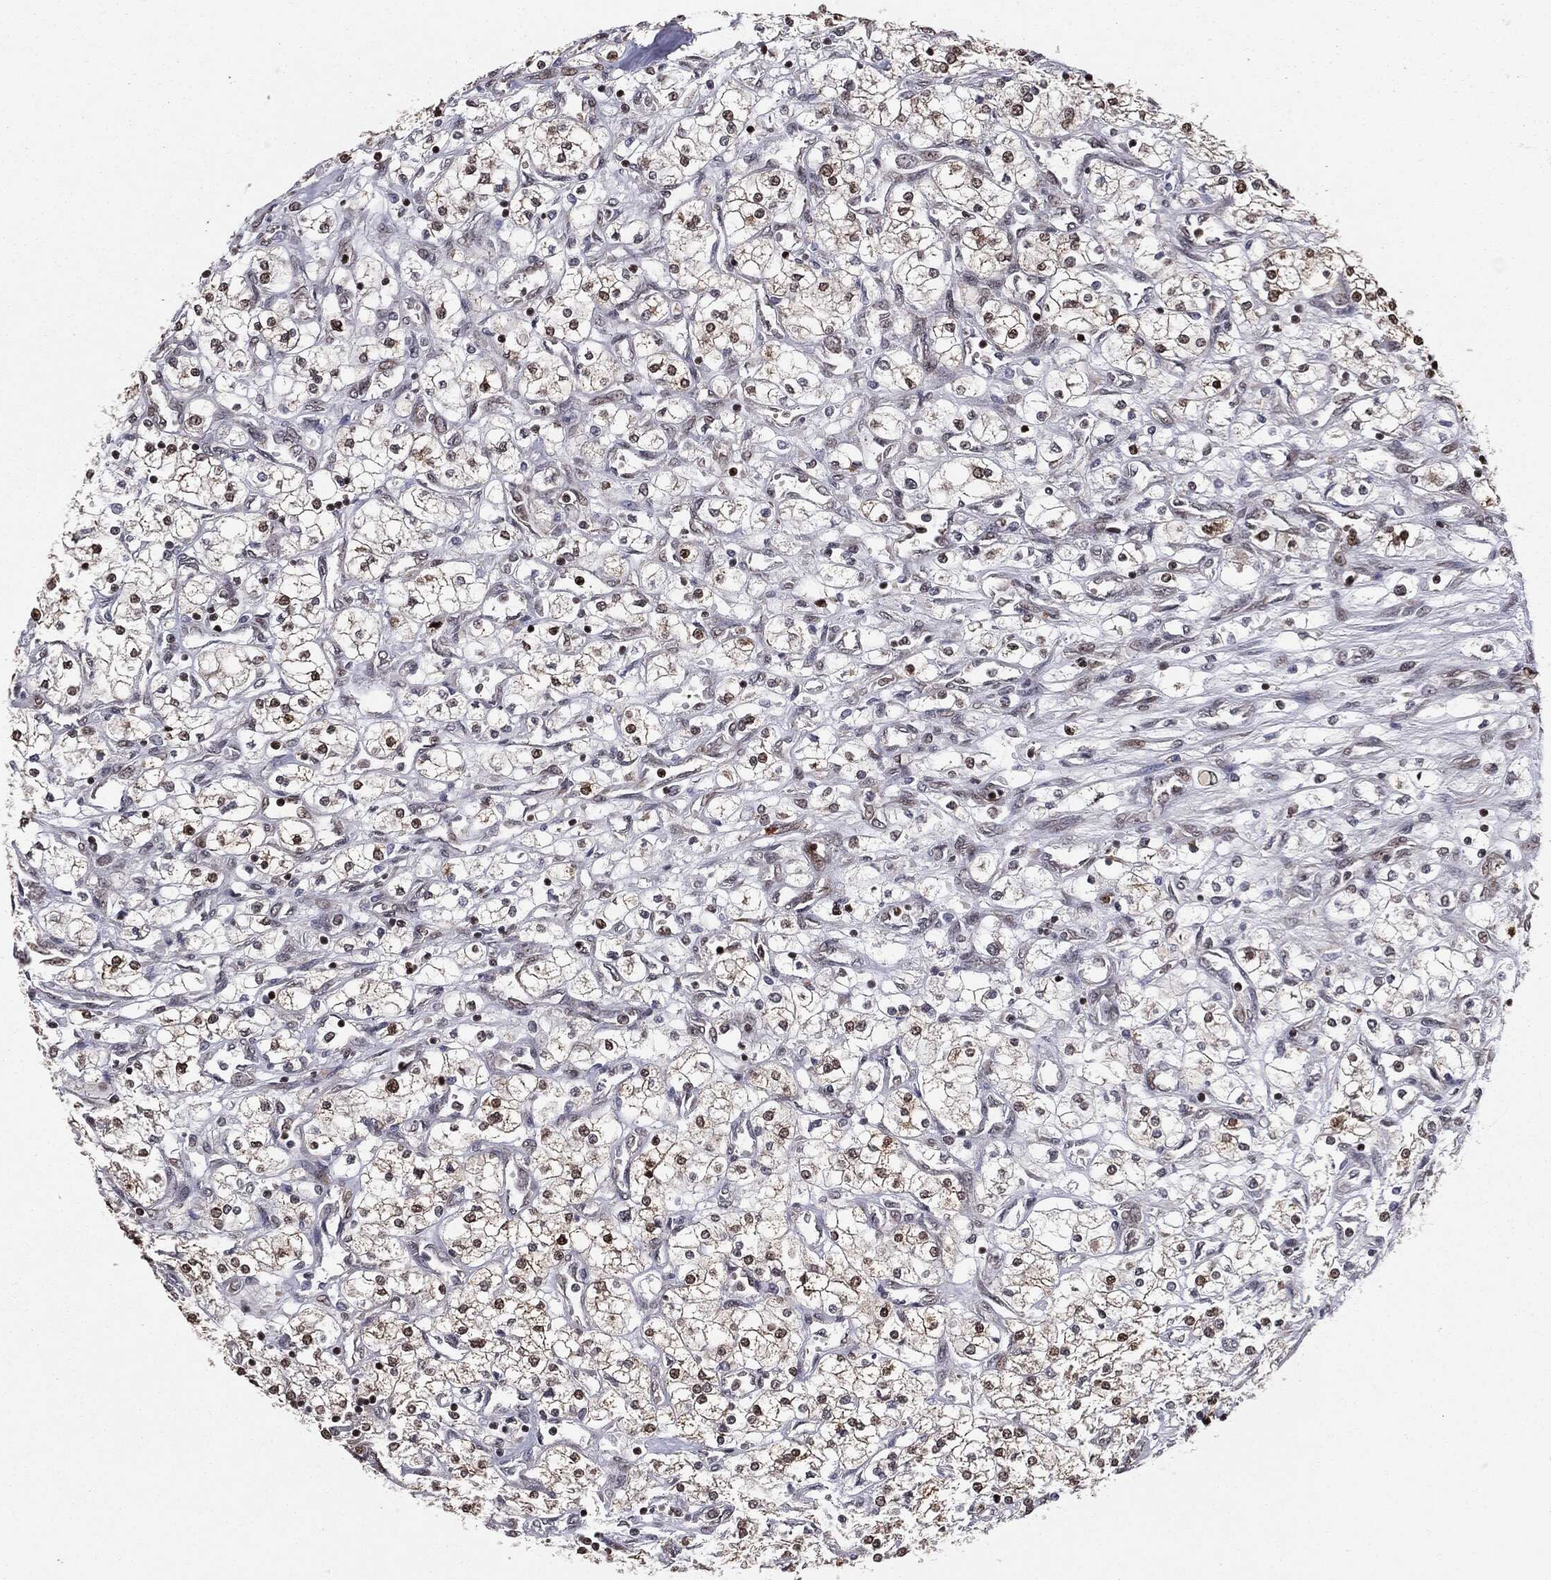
{"staining": {"intensity": "moderate", "quantity": "<25%", "location": "cytoplasmic/membranous,nuclear"}, "tissue": "renal cancer", "cell_type": "Tumor cells", "image_type": "cancer", "snomed": [{"axis": "morphology", "description": "Adenocarcinoma, NOS"}, {"axis": "topography", "description": "Kidney"}], "caption": "Immunohistochemistry staining of renal cancer (adenocarcinoma), which reveals low levels of moderate cytoplasmic/membranous and nuclear positivity in about <25% of tumor cells indicating moderate cytoplasmic/membranous and nuclear protein positivity. The staining was performed using DAB (brown) for protein detection and nuclei were counterstained in hematoxylin (blue).", "gene": "CHCHD2", "patient": {"sex": "male", "age": 80}}